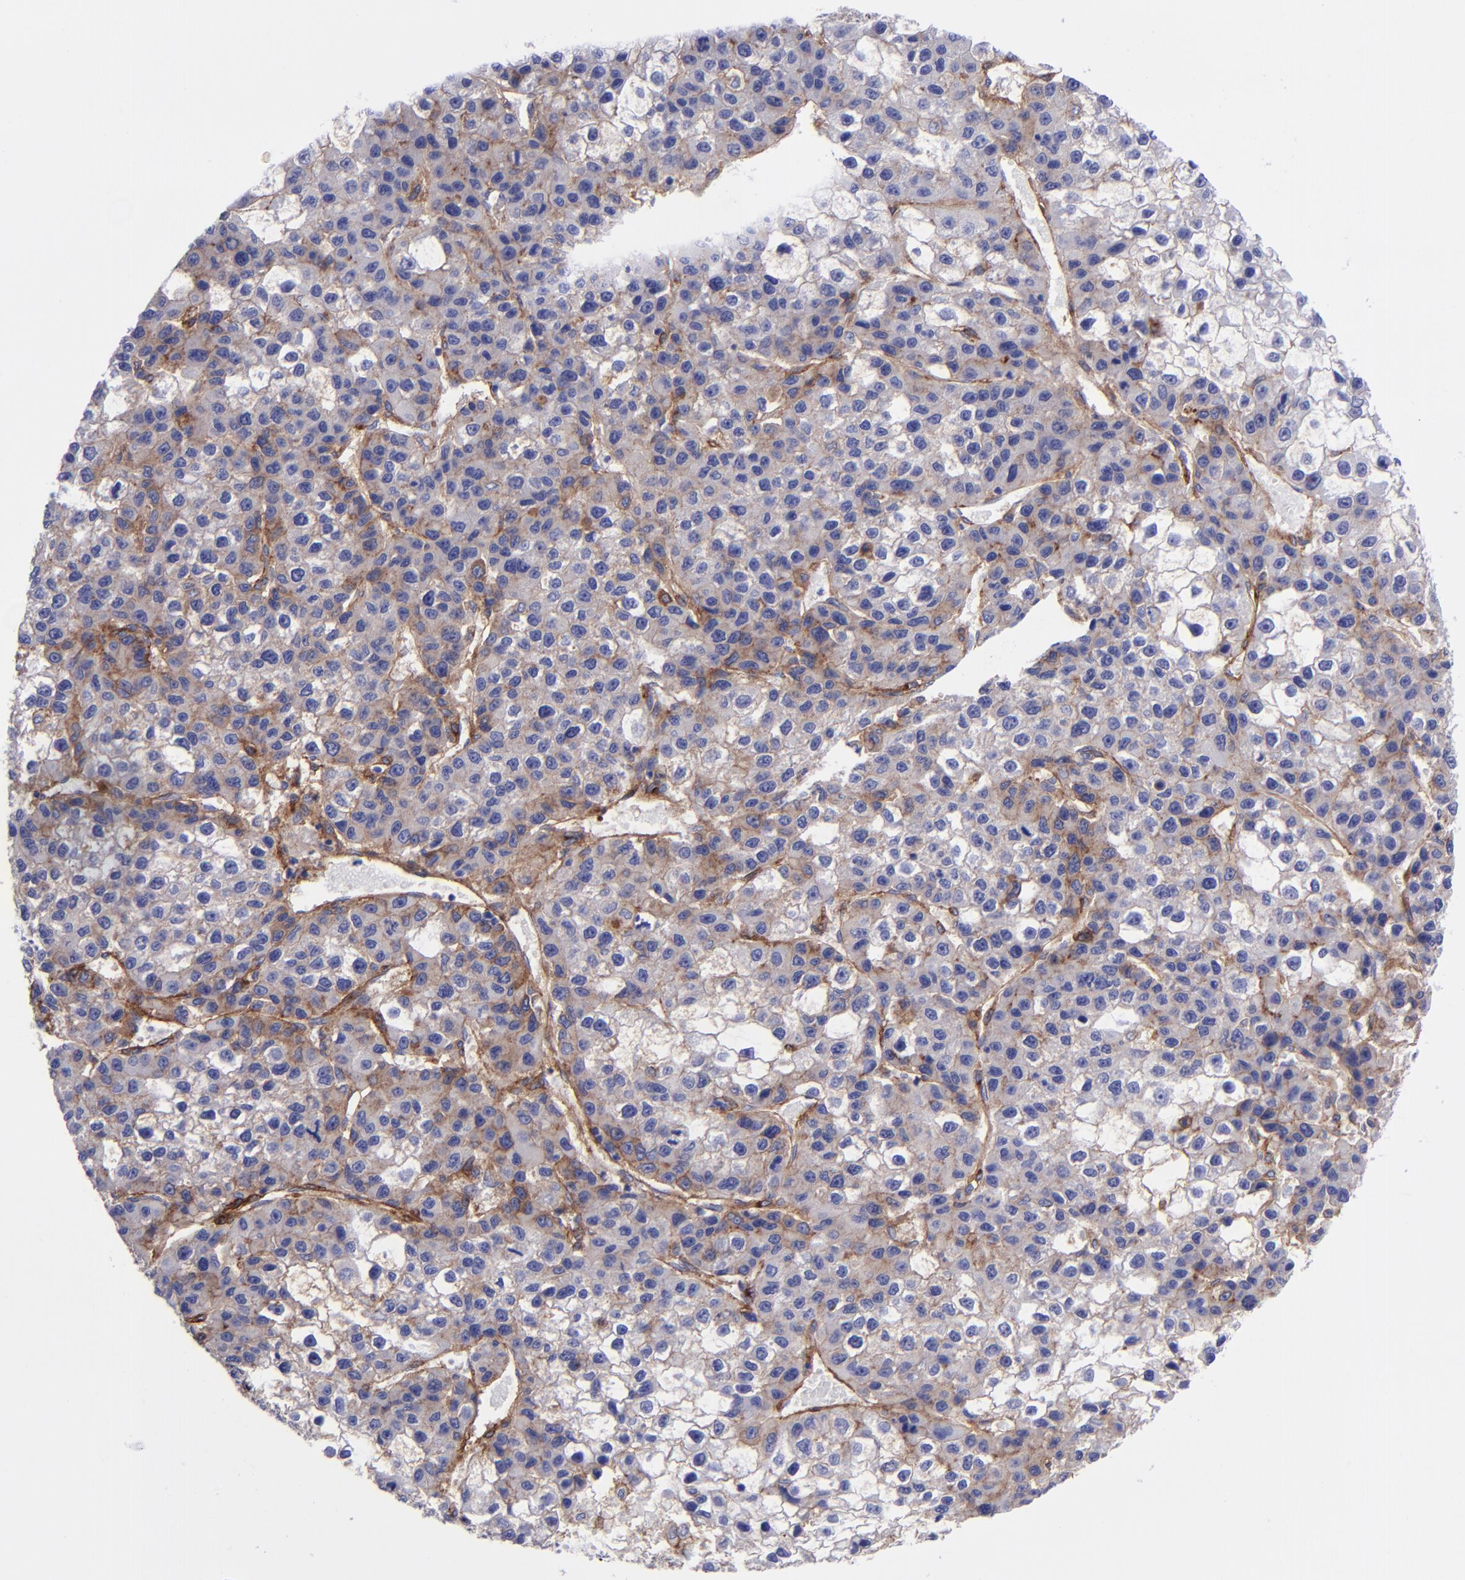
{"staining": {"intensity": "weak", "quantity": "<25%", "location": "cytoplasmic/membranous"}, "tissue": "liver cancer", "cell_type": "Tumor cells", "image_type": "cancer", "snomed": [{"axis": "morphology", "description": "Carcinoma, Hepatocellular, NOS"}, {"axis": "topography", "description": "Liver"}], "caption": "This is an immunohistochemistry photomicrograph of human hepatocellular carcinoma (liver). There is no positivity in tumor cells.", "gene": "ITGAV", "patient": {"sex": "female", "age": 66}}